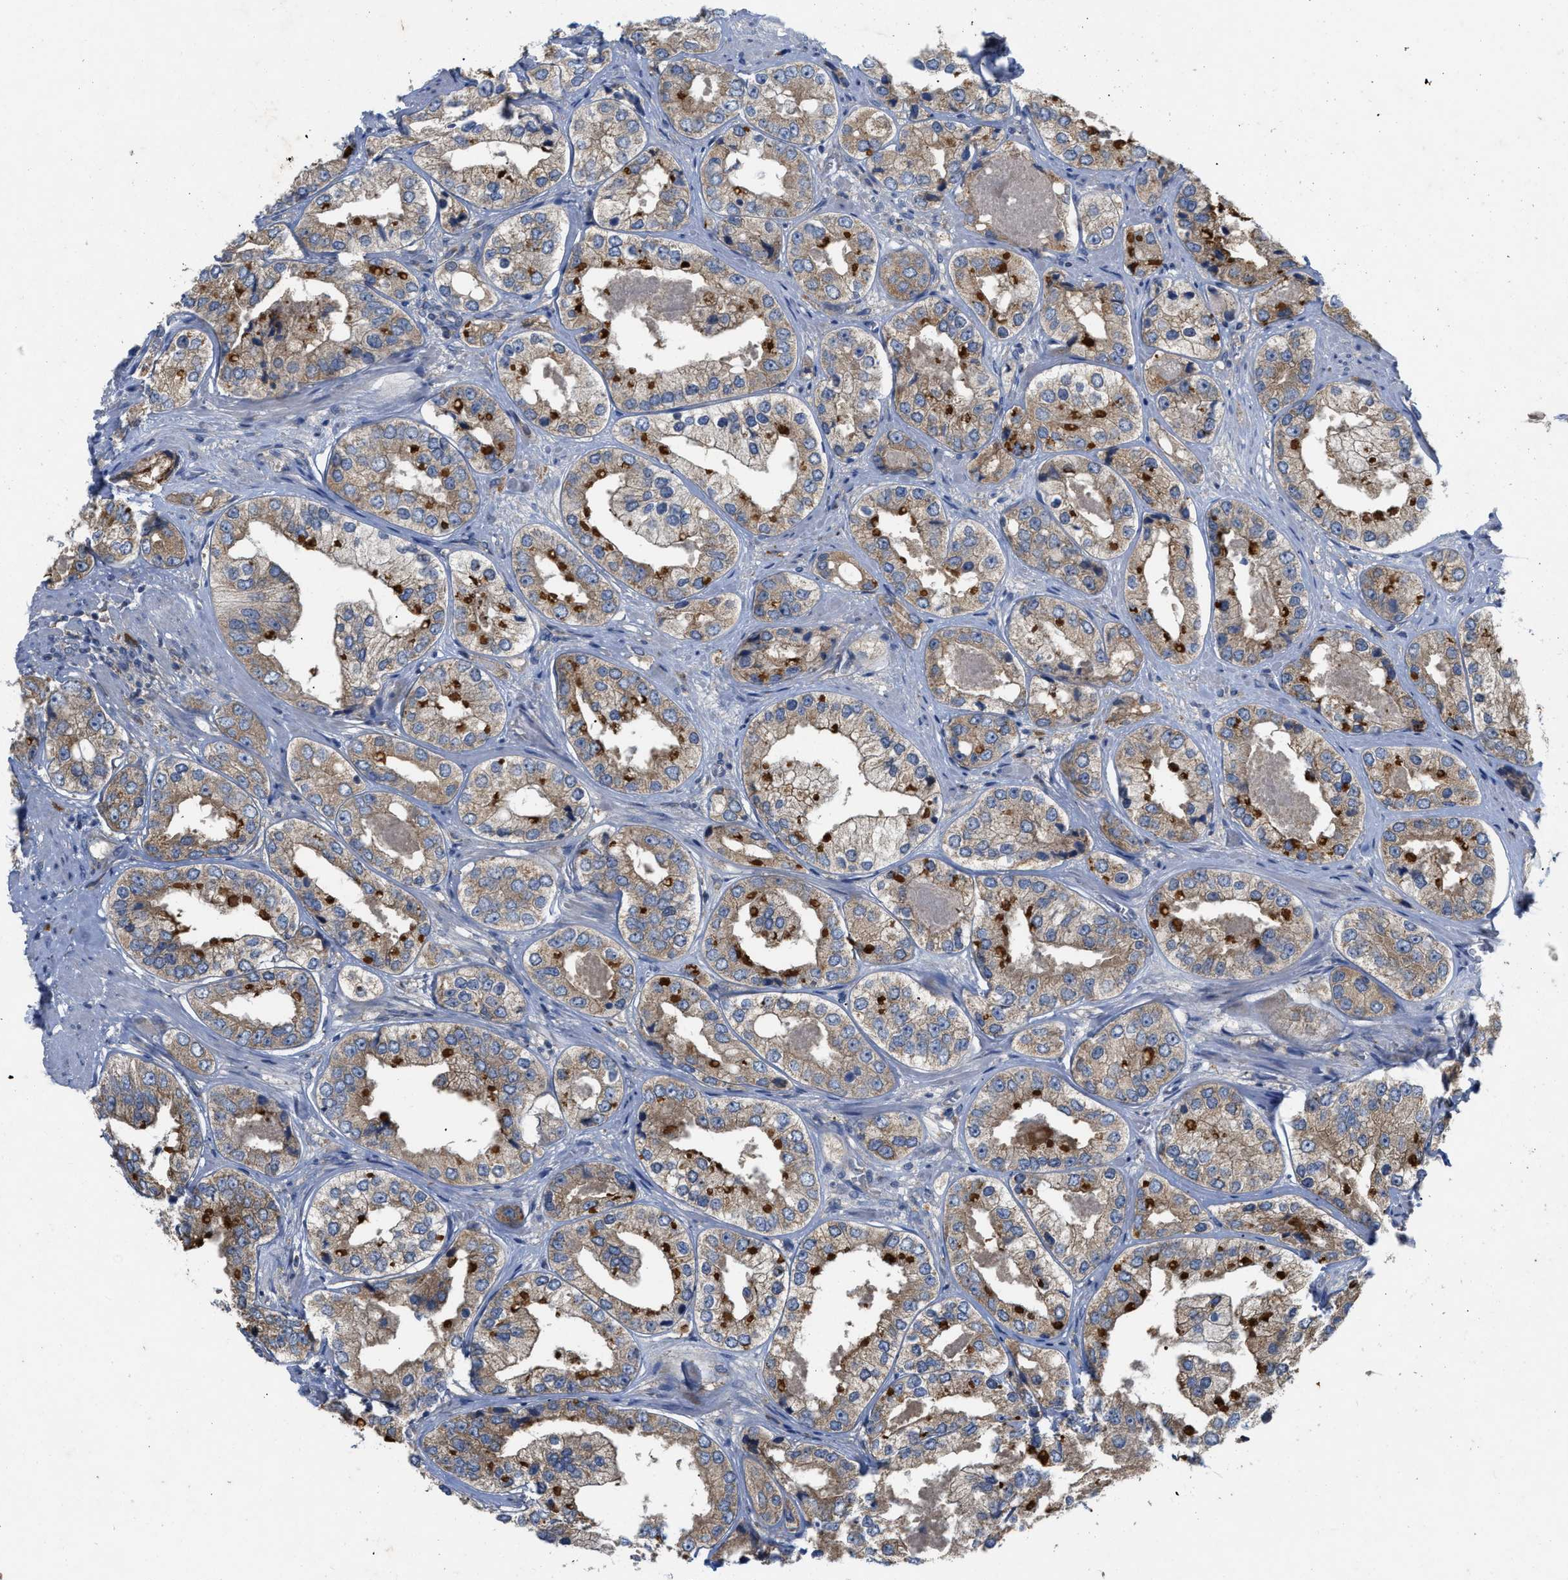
{"staining": {"intensity": "moderate", "quantity": ">75%", "location": "cytoplasmic/membranous"}, "tissue": "prostate cancer", "cell_type": "Tumor cells", "image_type": "cancer", "snomed": [{"axis": "morphology", "description": "Adenocarcinoma, High grade"}, {"axis": "topography", "description": "Prostate"}], "caption": "Moderate cytoplasmic/membranous expression for a protein is present in about >75% of tumor cells of prostate cancer (adenocarcinoma (high-grade)) using immunohistochemistry.", "gene": "TMEM131", "patient": {"sex": "male", "age": 61}}